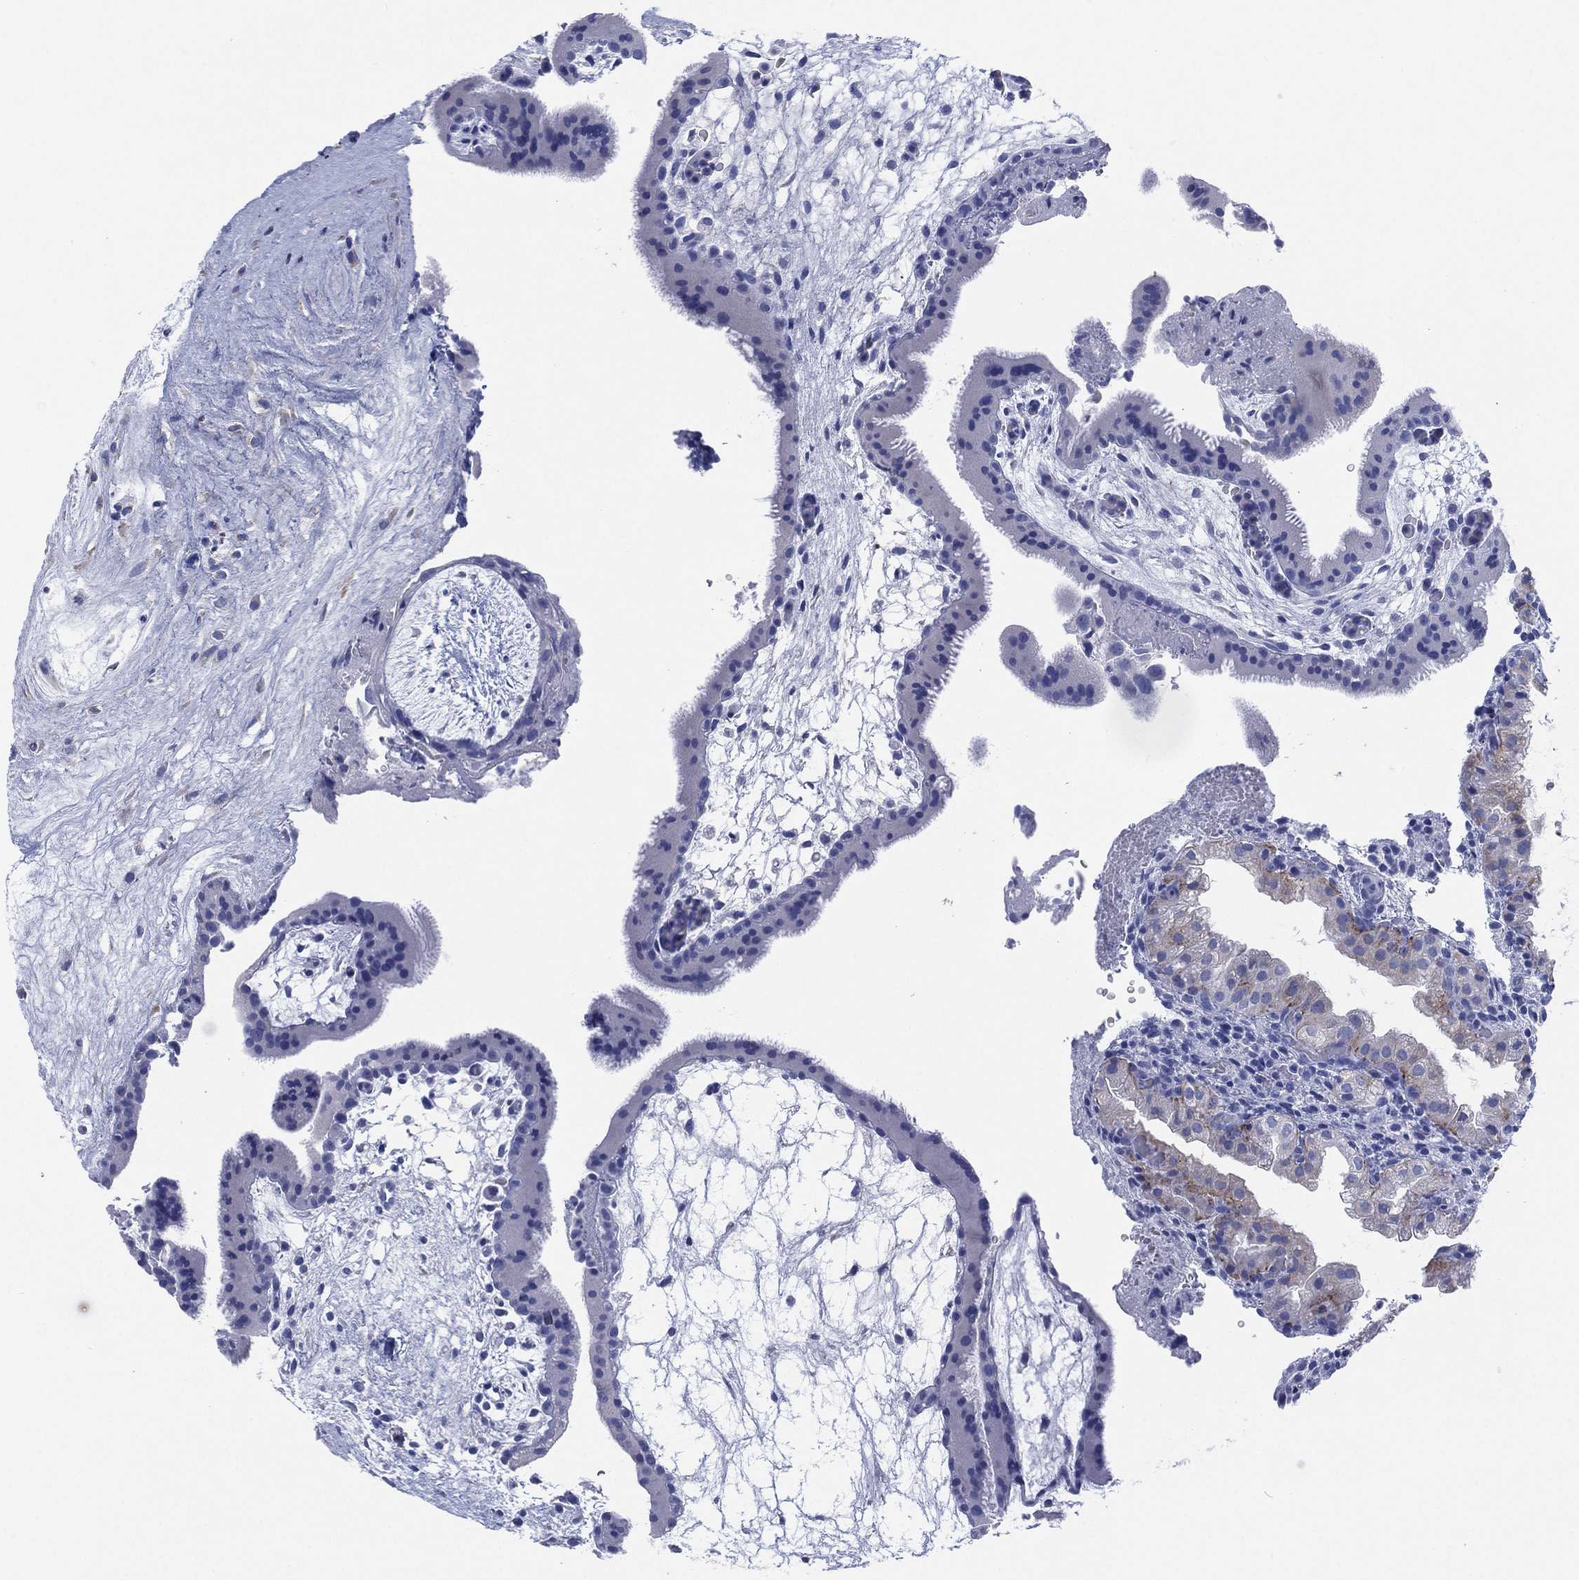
{"staining": {"intensity": "negative", "quantity": "none", "location": "none"}, "tissue": "placenta", "cell_type": "Decidual cells", "image_type": "normal", "snomed": [{"axis": "morphology", "description": "Normal tissue, NOS"}, {"axis": "topography", "description": "Placenta"}], "caption": "Immunohistochemistry (IHC) image of benign human placenta stained for a protein (brown), which demonstrates no staining in decidual cells. Nuclei are stained in blue.", "gene": "SLC9C2", "patient": {"sex": "female", "age": 19}}